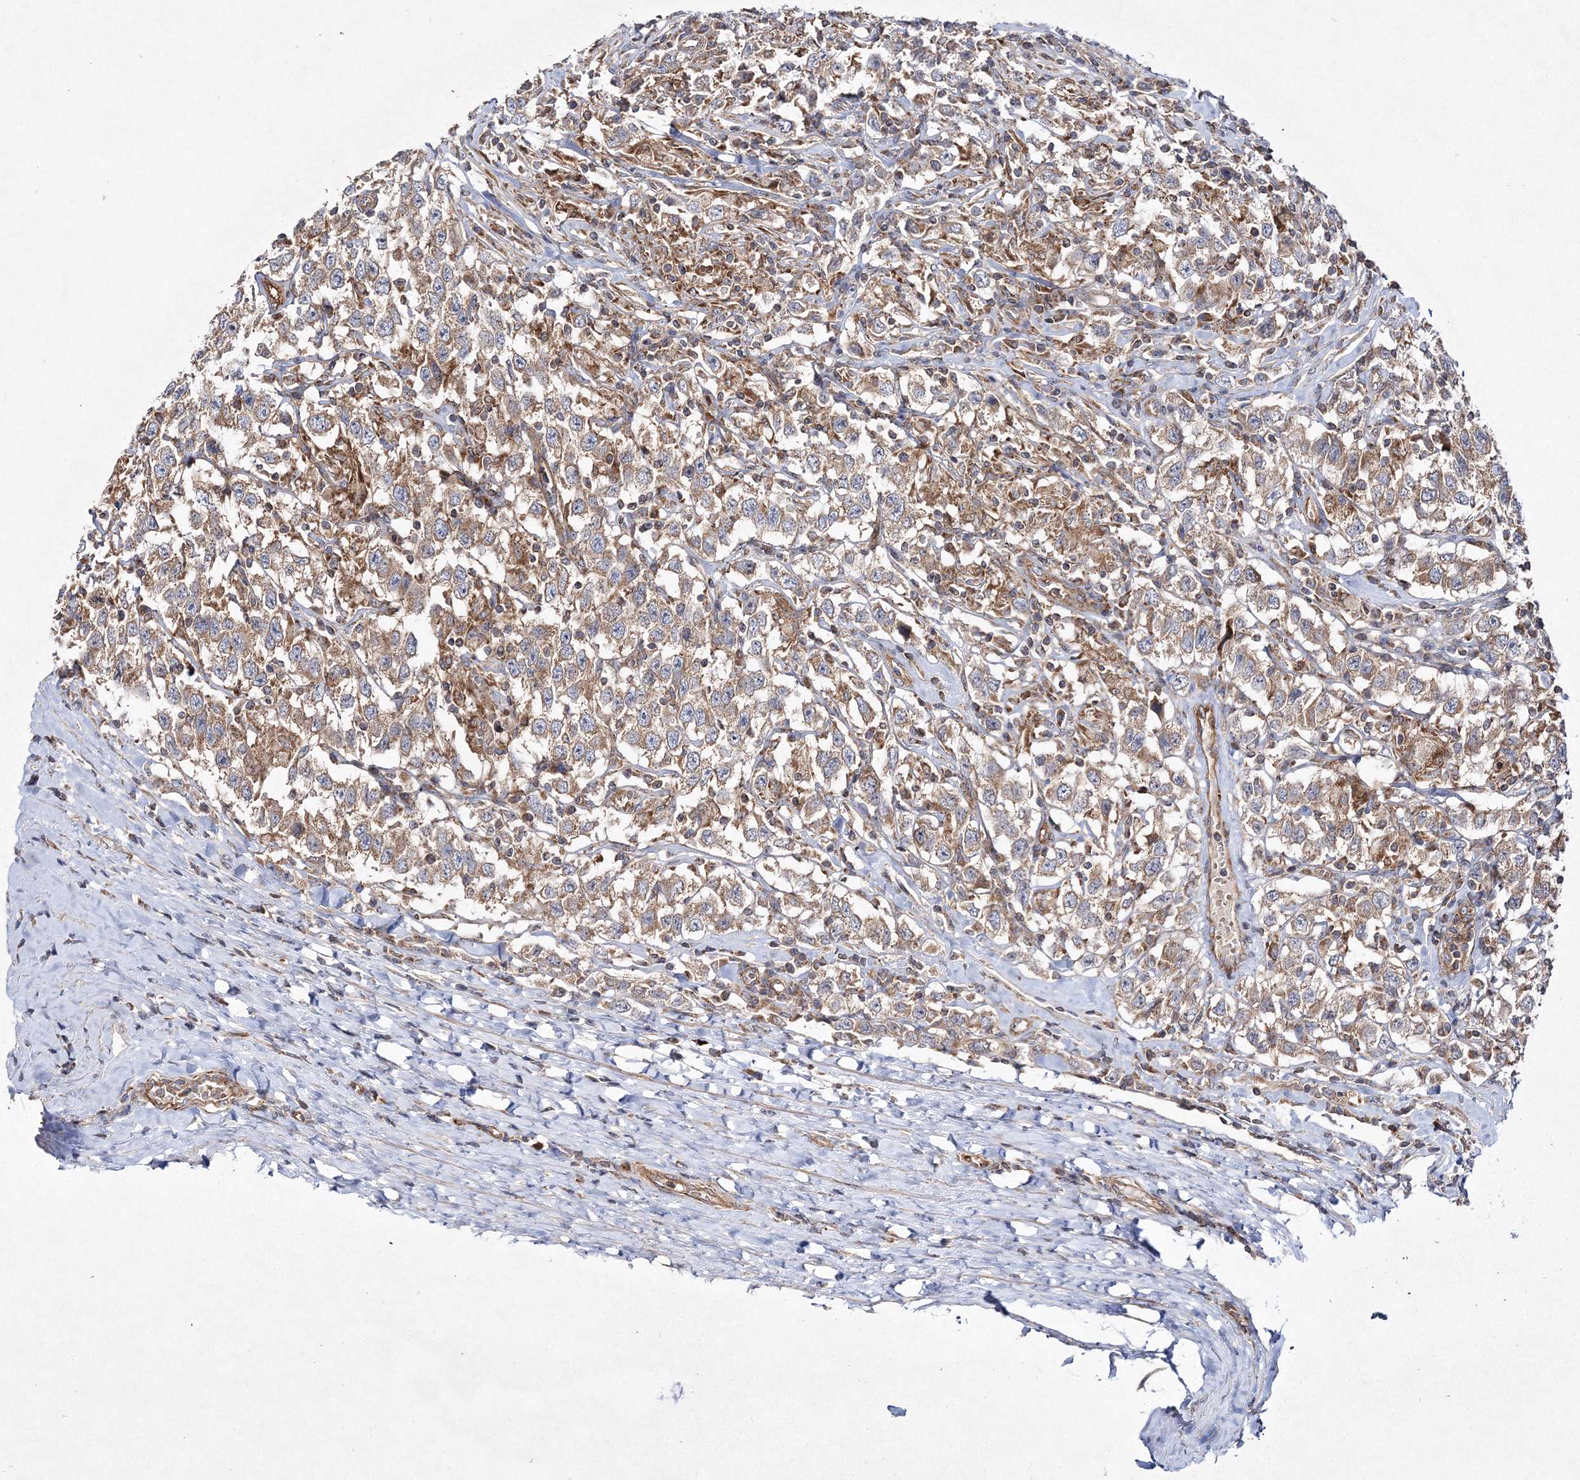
{"staining": {"intensity": "weak", "quantity": ">75%", "location": "cytoplasmic/membranous"}, "tissue": "testis cancer", "cell_type": "Tumor cells", "image_type": "cancer", "snomed": [{"axis": "morphology", "description": "Seminoma, NOS"}, {"axis": "topography", "description": "Testis"}], "caption": "Immunohistochemistry (IHC) (DAB (3,3'-diaminobenzidine)) staining of seminoma (testis) exhibits weak cytoplasmic/membranous protein positivity in about >75% of tumor cells.", "gene": "DNAJC13", "patient": {"sex": "male", "age": 41}}